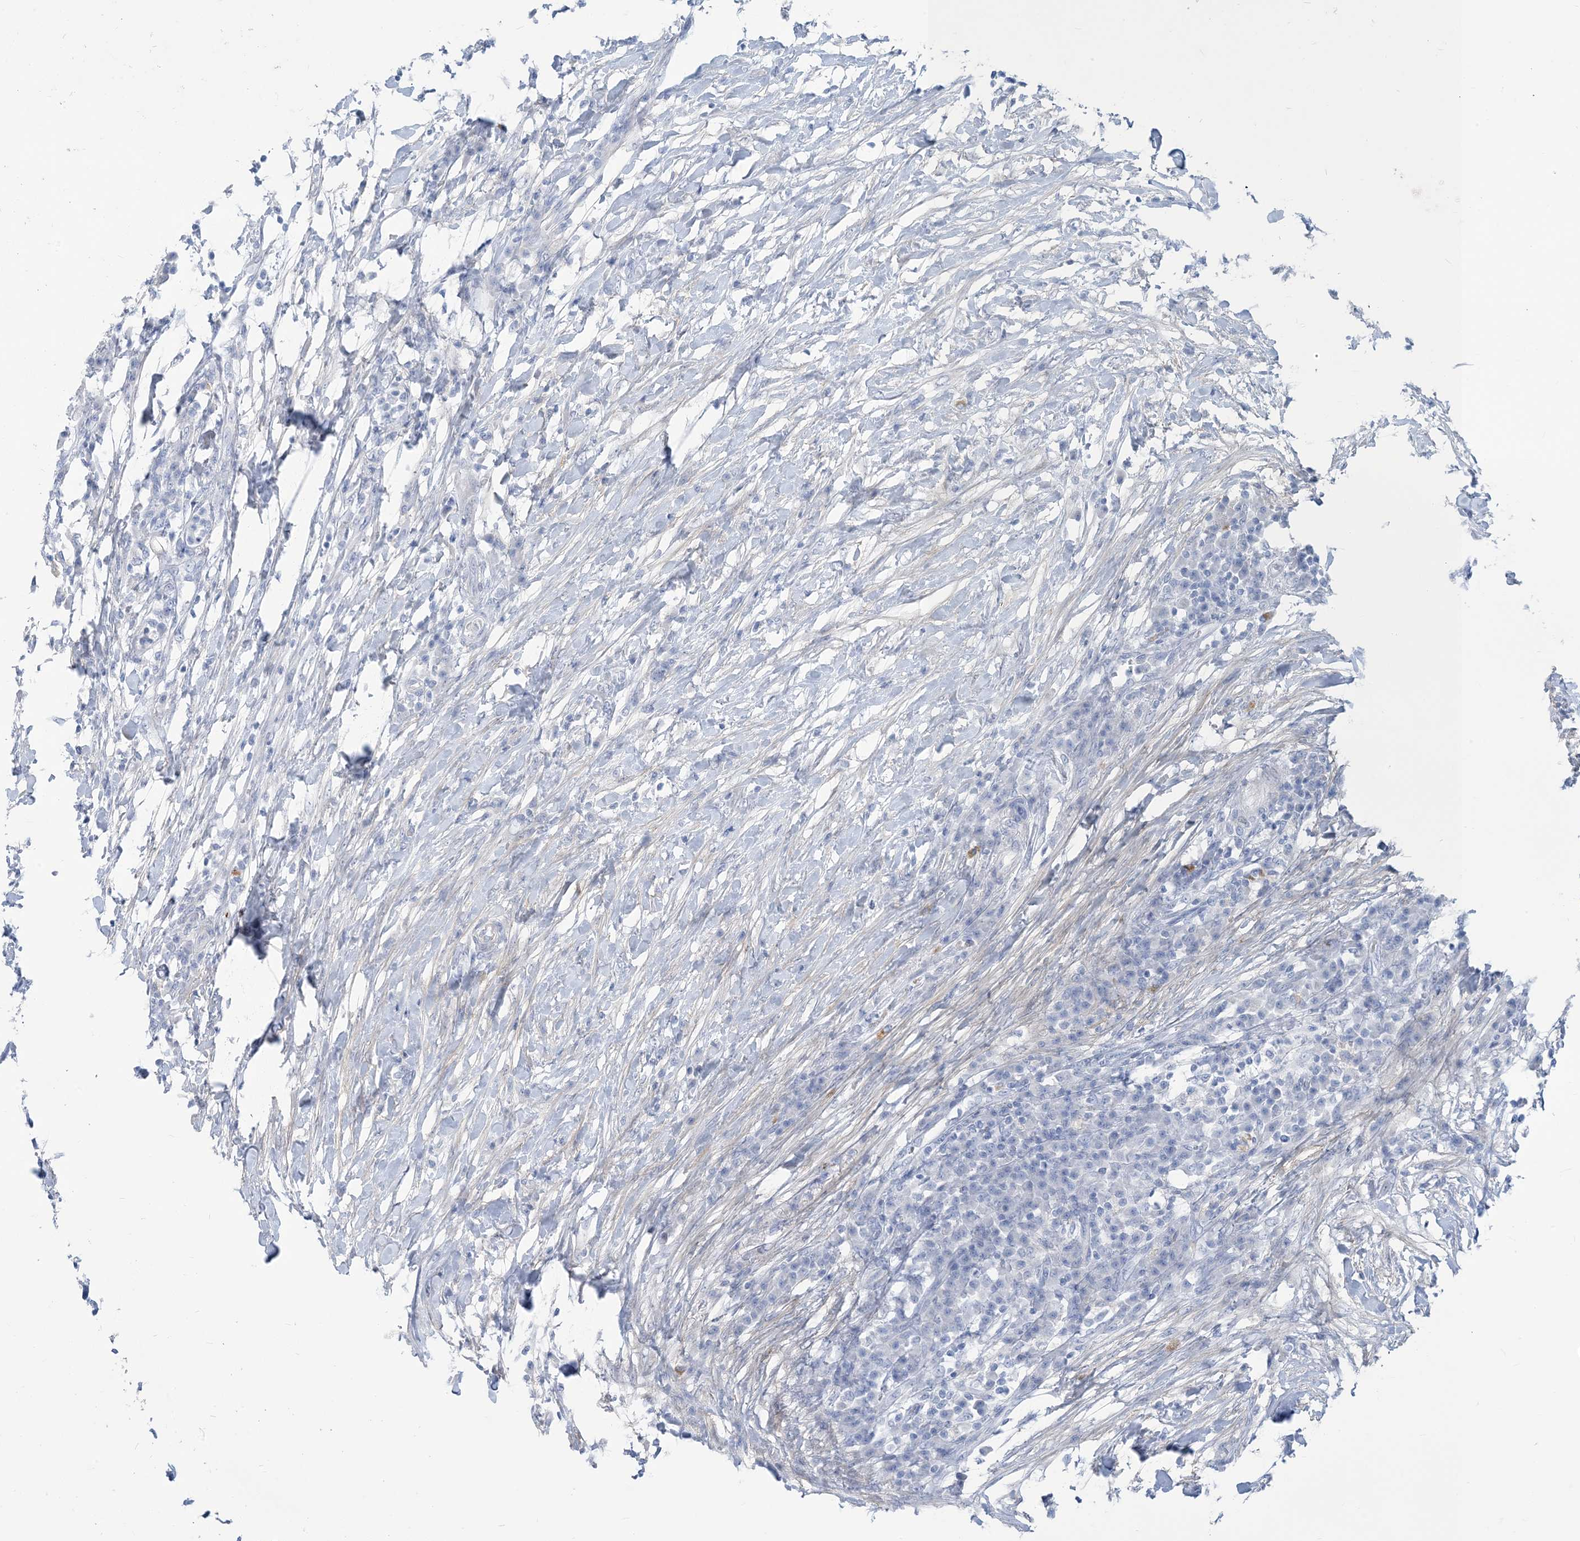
{"staining": {"intensity": "negative", "quantity": "none", "location": "none"}, "tissue": "colorectal cancer", "cell_type": "Tumor cells", "image_type": "cancer", "snomed": [{"axis": "morphology", "description": "Adenocarcinoma, NOS"}, {"axis": "topography", "description": "Colon"}], "caption": "Immunohistochemistry photomicrograph of human colorectal adenocarcinoma stained for a protein (brown), which demonstrates no expression in tumor cells.", "gene": "MOXD1", "patient": {"sex": "male", "age": 83}}